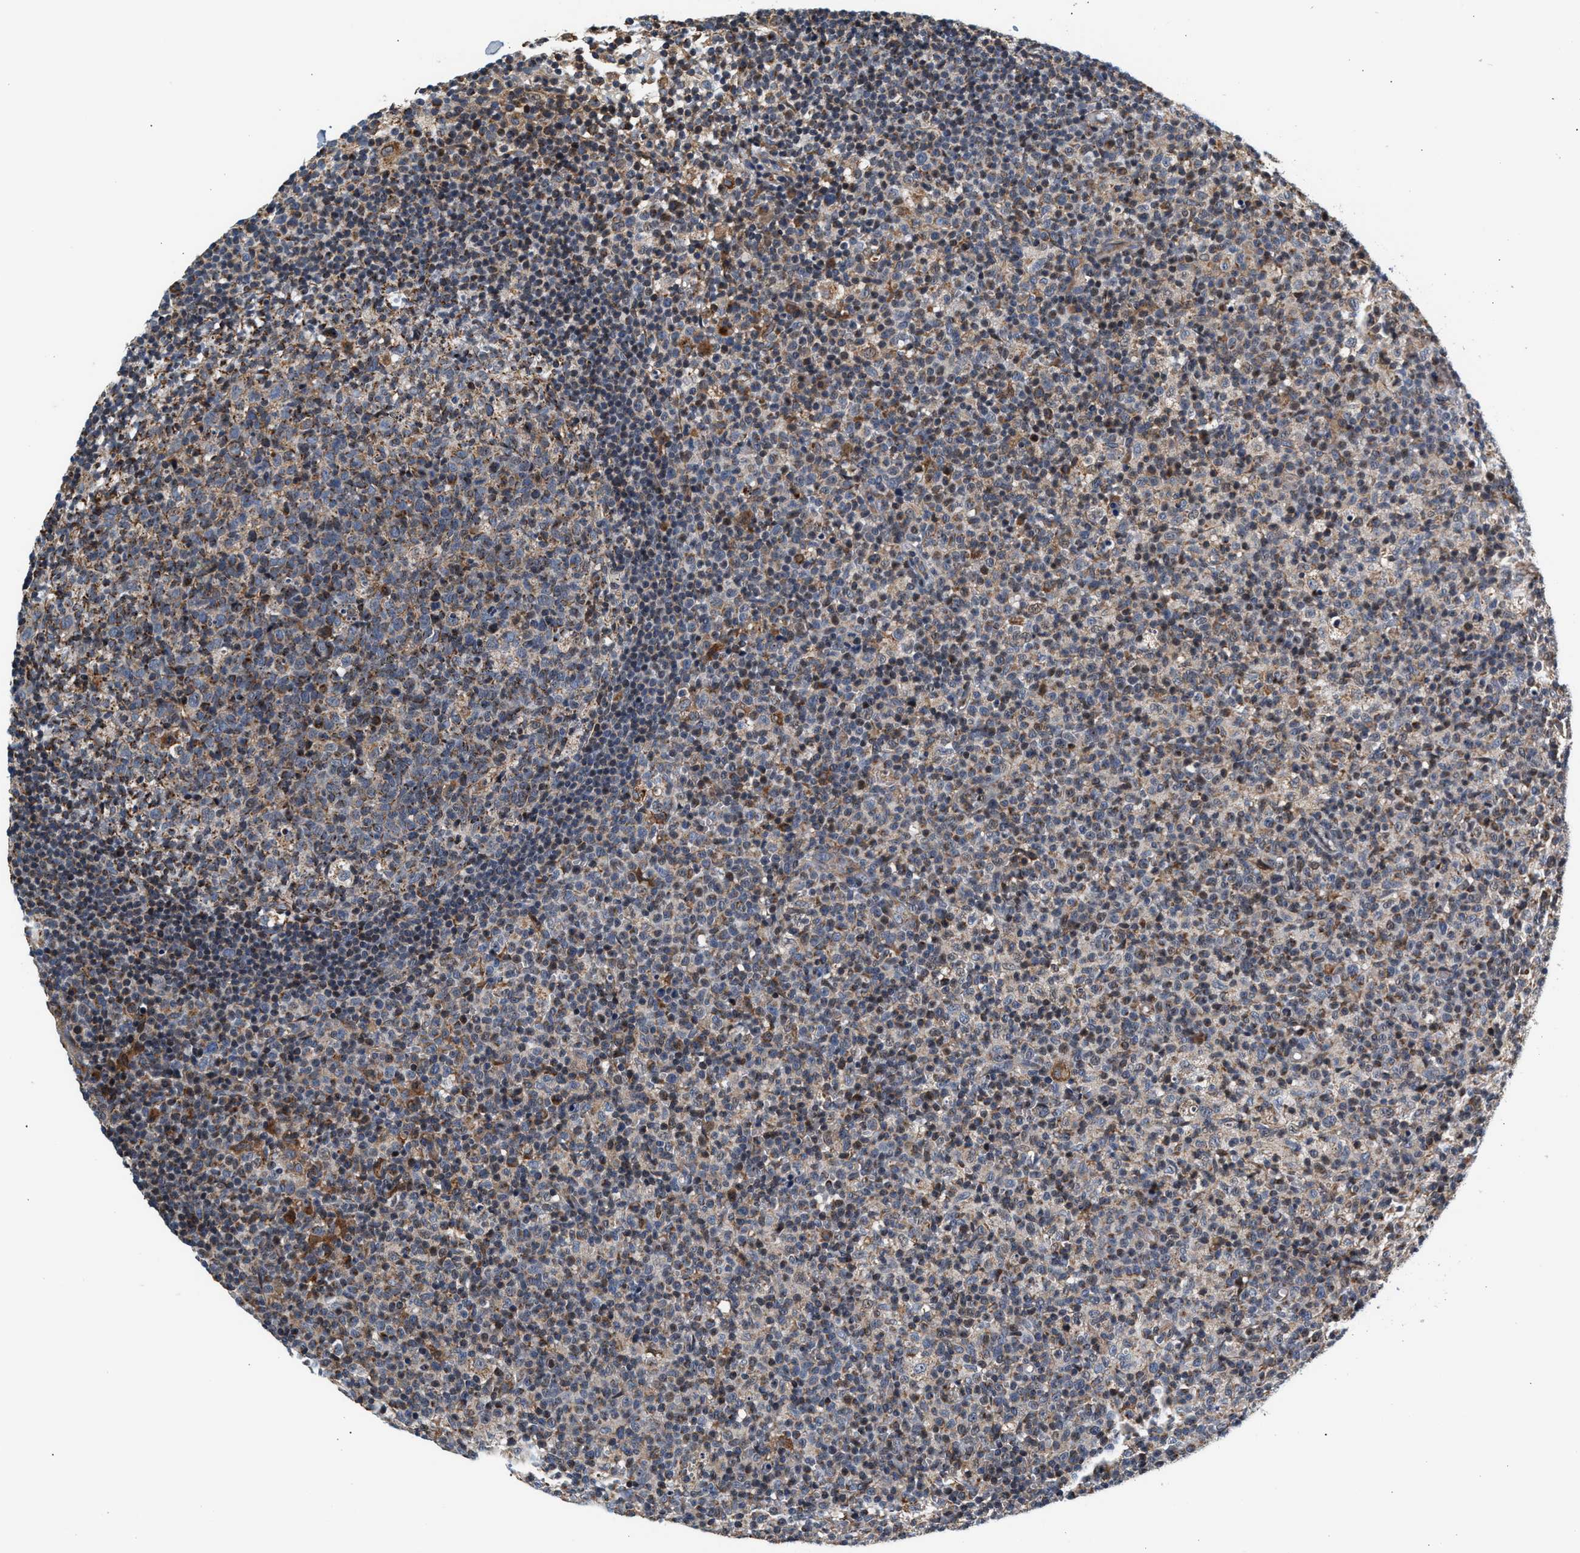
{"staining": {"intensity": "weak", "quantity": ">75%", "location": "cytoplasmic/membranous,nuclear"}, "tissue": "lymph node", "cell_type": "Germinal center cells", "image_type": "normal", "snomed": [{"axis": "morphology", "description": "Normal tissue, NOS"}, {"axis": "morphology", "description": "Inflammation, NOS"}, {"axis": "topography", "description": "Lymph node"}], "caption": "Immunohistochemistry (IHC) histopathology image of benign human lymph node stained for a protein (brown), which shows low levels of weak cytoplasmic/membranous,nuclear positivity in approximately >75% of germinal center cells.", "gene": "SGK1", "patient": {"sex": "male", "age": 55}}